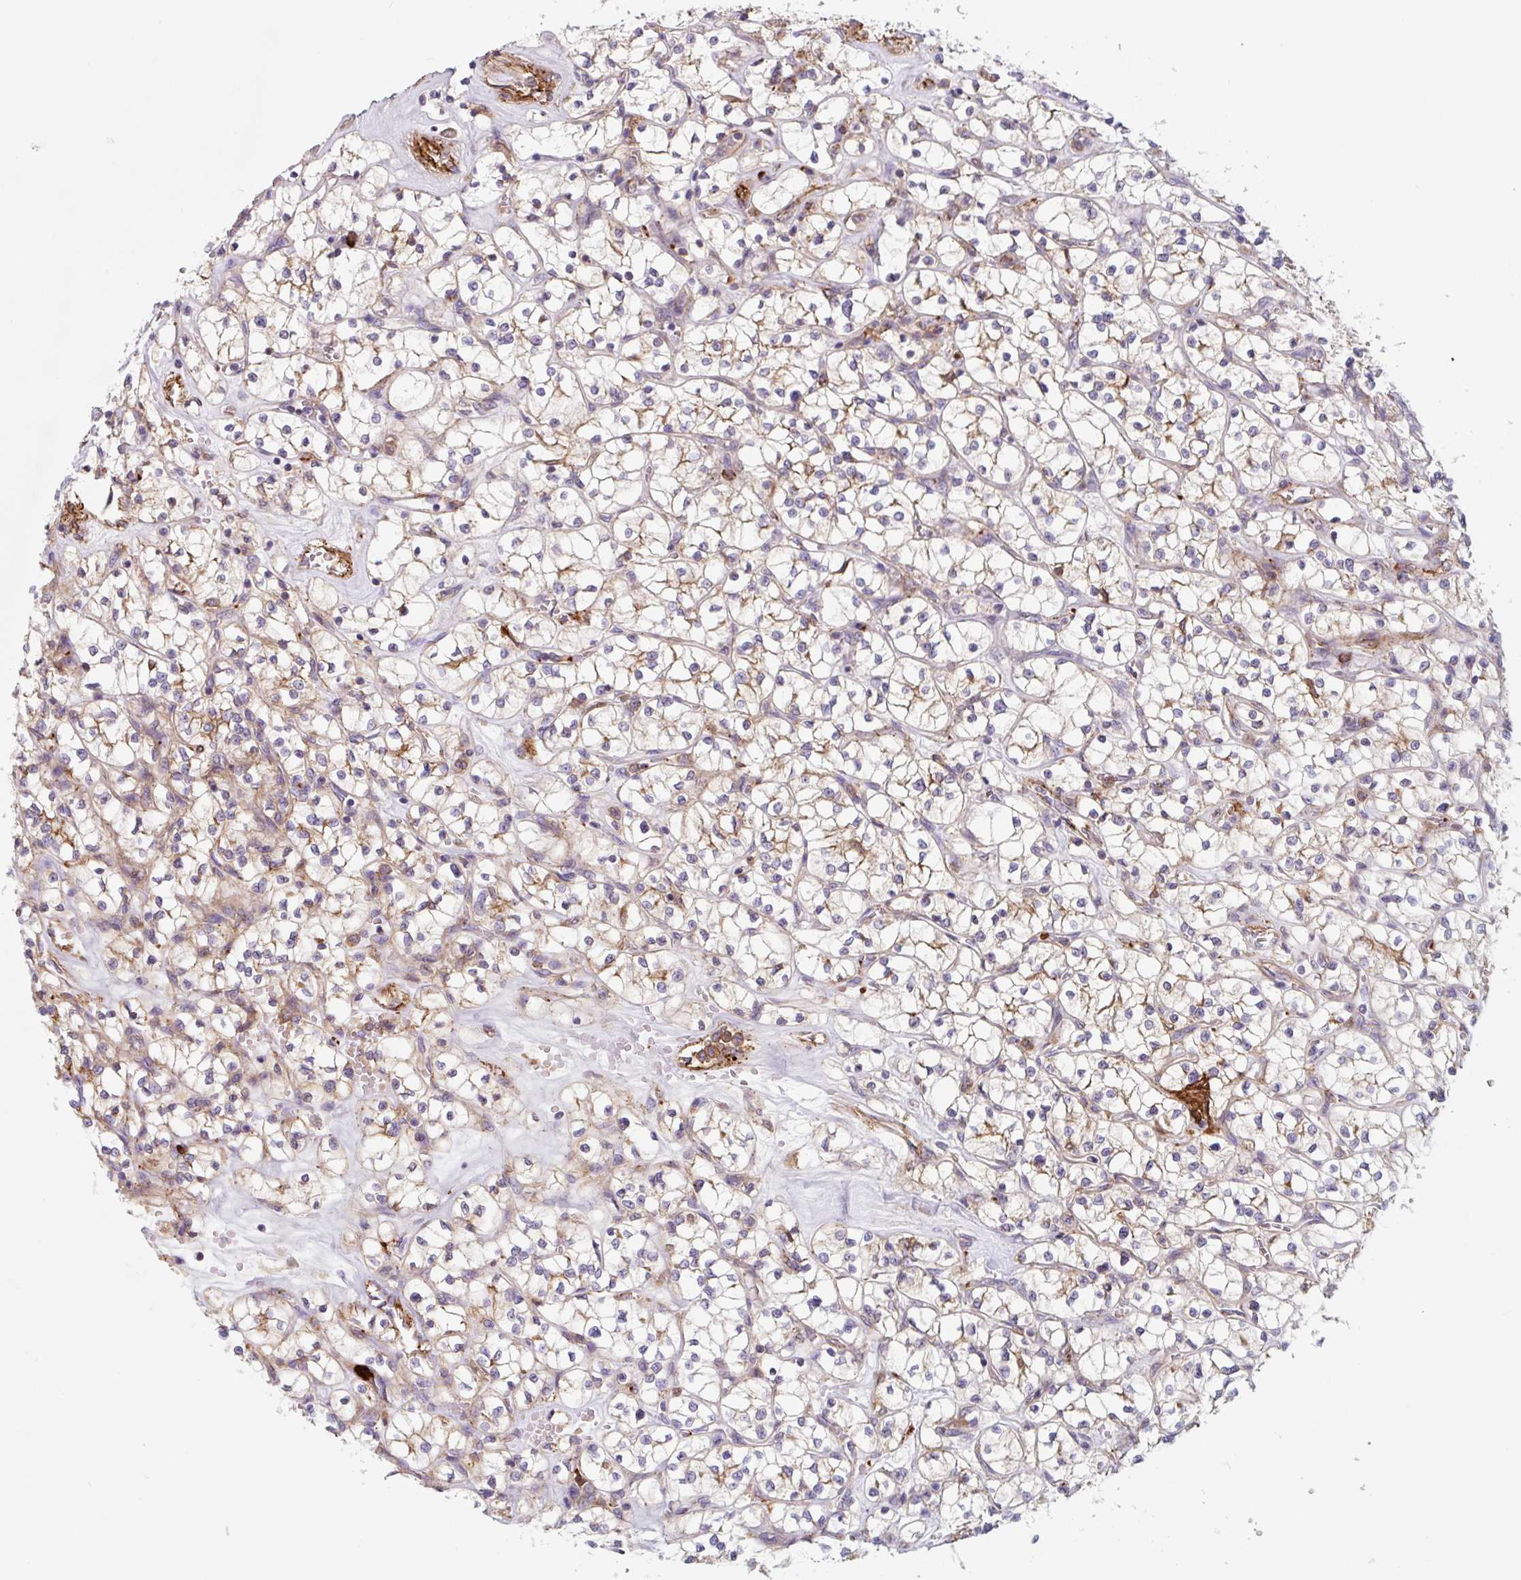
{"staining": {"intensity": "weak", "quantity": "25%-75%", "location": "cytoplasmic/membranous"}, "tissue": "renal cancer", "cell_type": "Tumor cells", "image_type": "cancer", "snomed": [{"axis": "morphology", "description": "Adenocarcinoma, NOS"}, {"axis": "topography", "description": "Kidney"}], "caption": "Renal cancer (adenocarcinoma) stained with immunohistochemistry (IHC) reveals weak cytoplasmic/membranous expression in about 25%-75% of tumor cells. (IHC, brightfield microscopy, high magnification).", "gene": "DHFR2", "patient": {"sex": "female", "age": 64}}